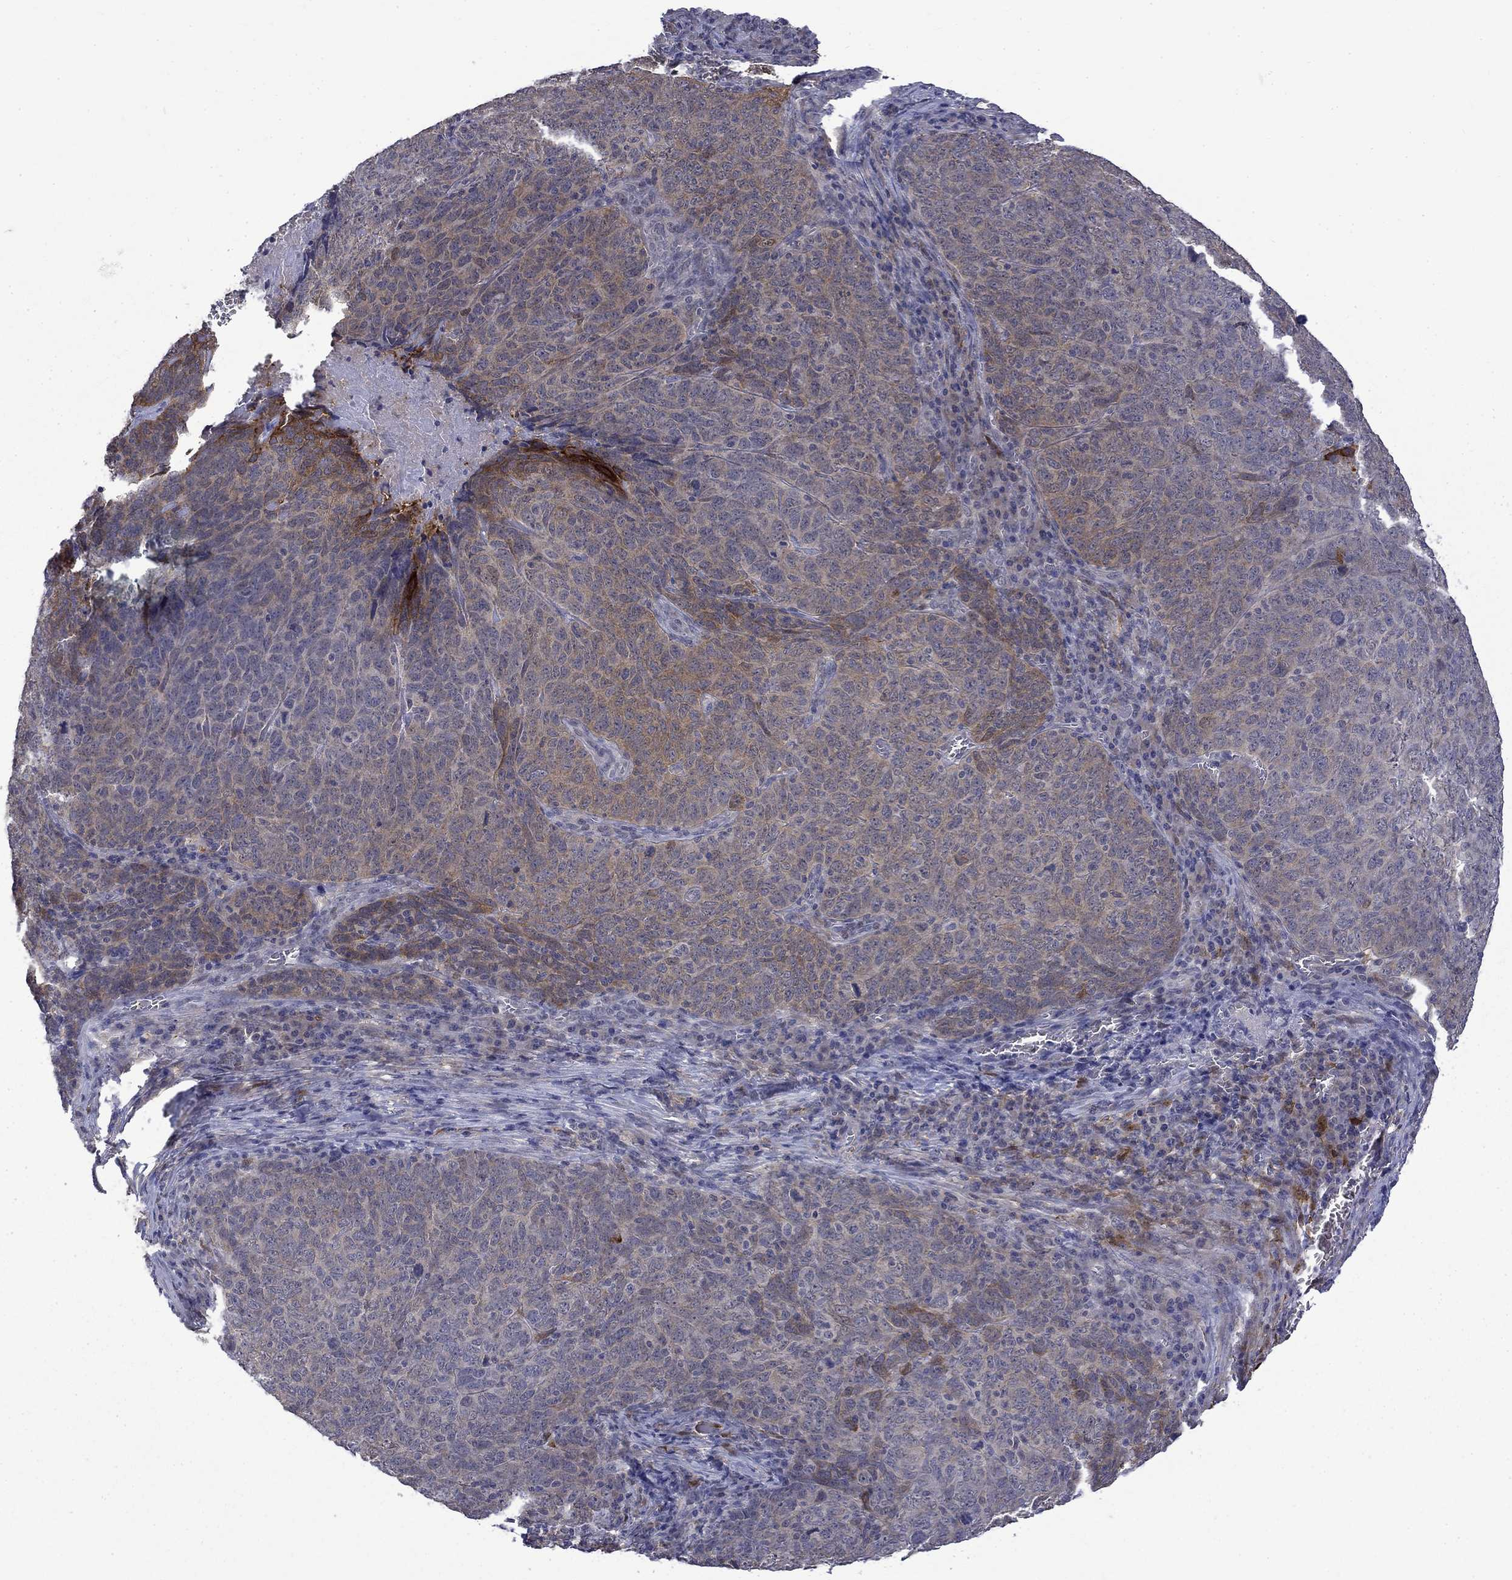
{"staining": {"intensity": "strong", "quantity": "<25%", "location": "cytoplasmic/membranous"}, "tissue": "skin cancer", "cell_type": "Tumor cells", "image_type": "cancer", "snomed": [{"axis": "morphology", "description": "Squamous cell carcinoma, NOS"}, {"axis": "topography", "description": "Skin"}, {"axis": "topography", "description": "Anal"}], "caption": "The immunohistochemical stain highlights strong cytoplasmic/membranous positivity in tumor cells of skin cancer (squamous cell carcinoma) tissue.", "gene": "PCBP3", "patient": {"sex": "female", "age": 51}}